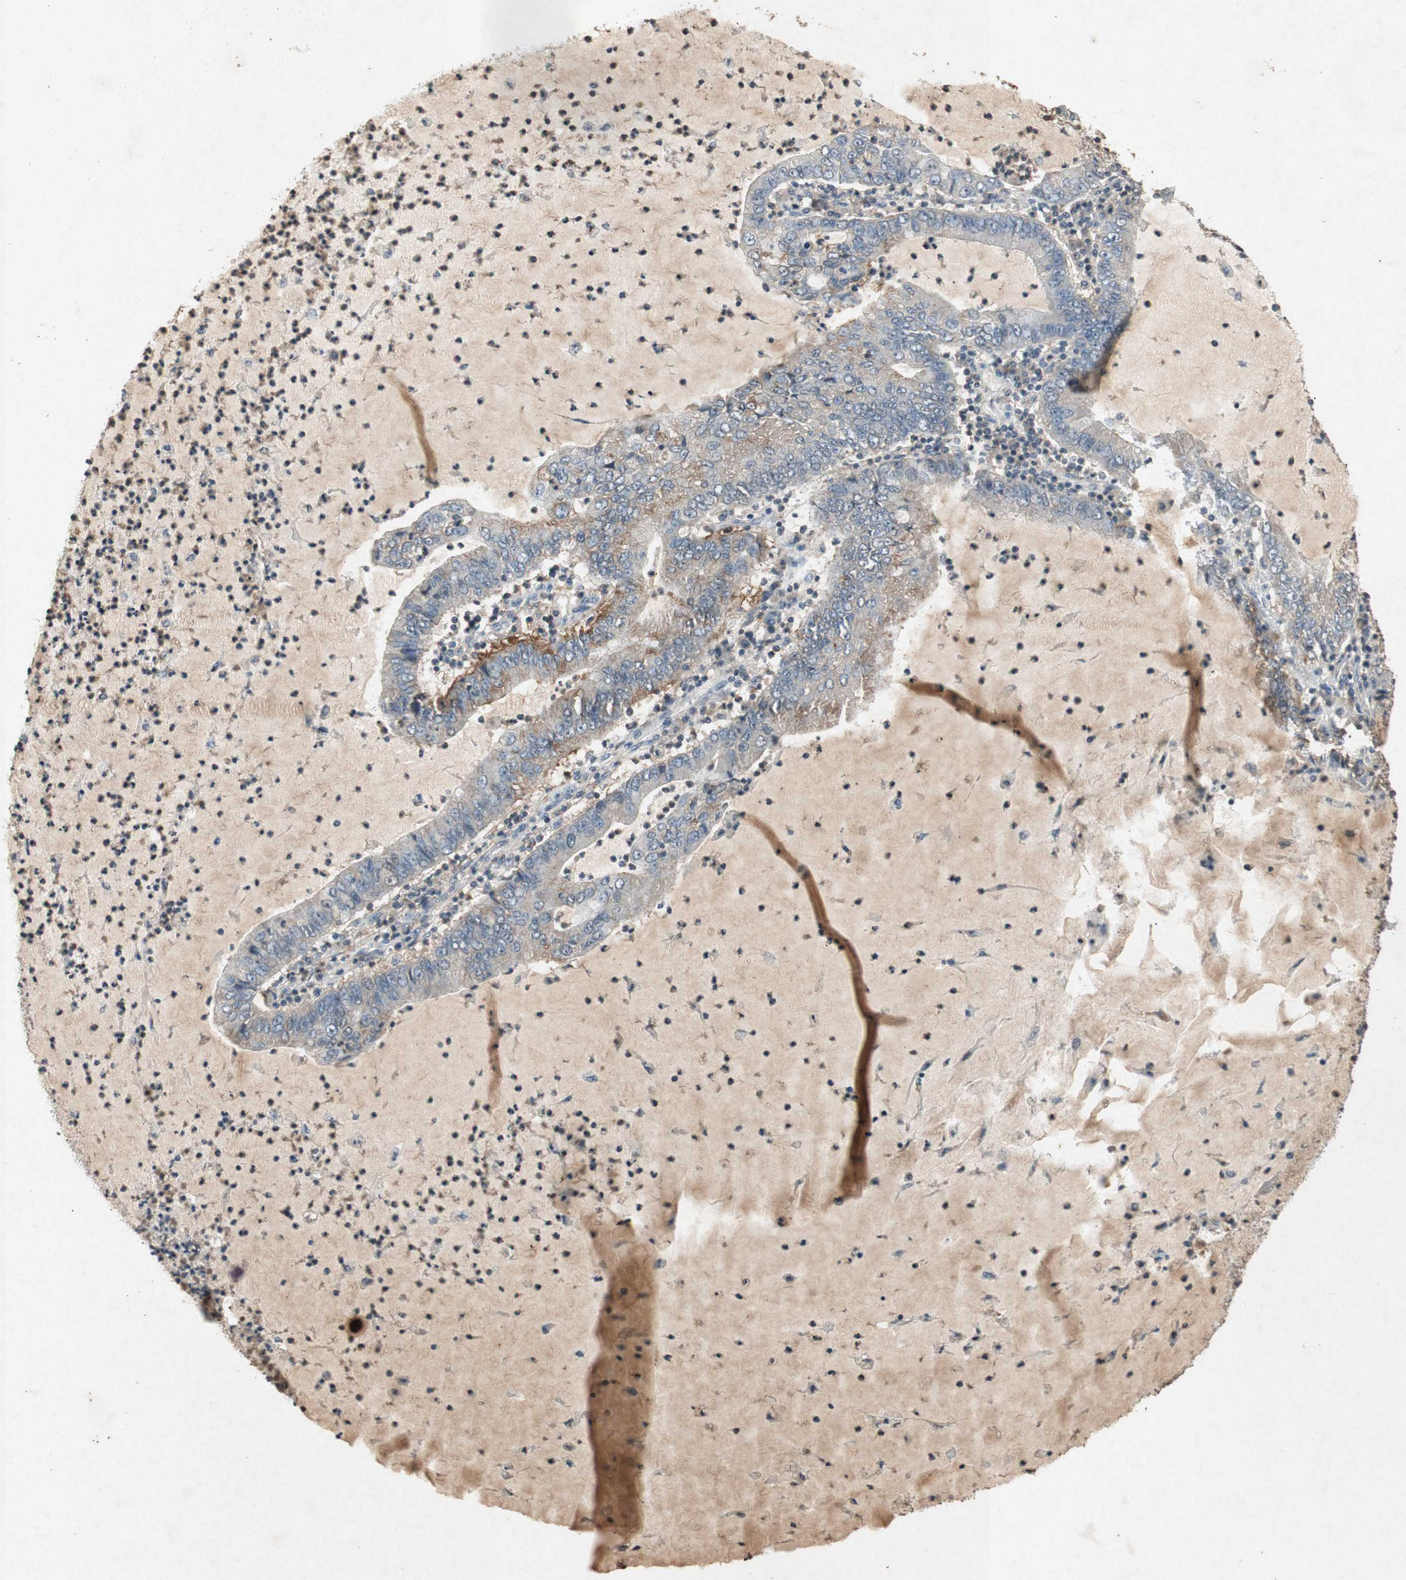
{"staining": {"intensity": "weak", "quantity": ">75%", "location": "cytoplasmic/membranous"}, "tissue": "lung cancer", "cell_type": "Tumor cells", "image_type": "cancer", "snomed": [{"axis": "morphology", "description": "Adenocarcinoma, NOS"}, {"axis": "topography", "description": "Lung"}], "caption": "The photomicrograph reveals immunohistochemical staining of lung cancer. There is weak cytoplasmic/membranous staining is appreciated in approximately >75% of tumor cells.", "gene": "MSRB1", "patient": {"sex": "female", "age": 51}}